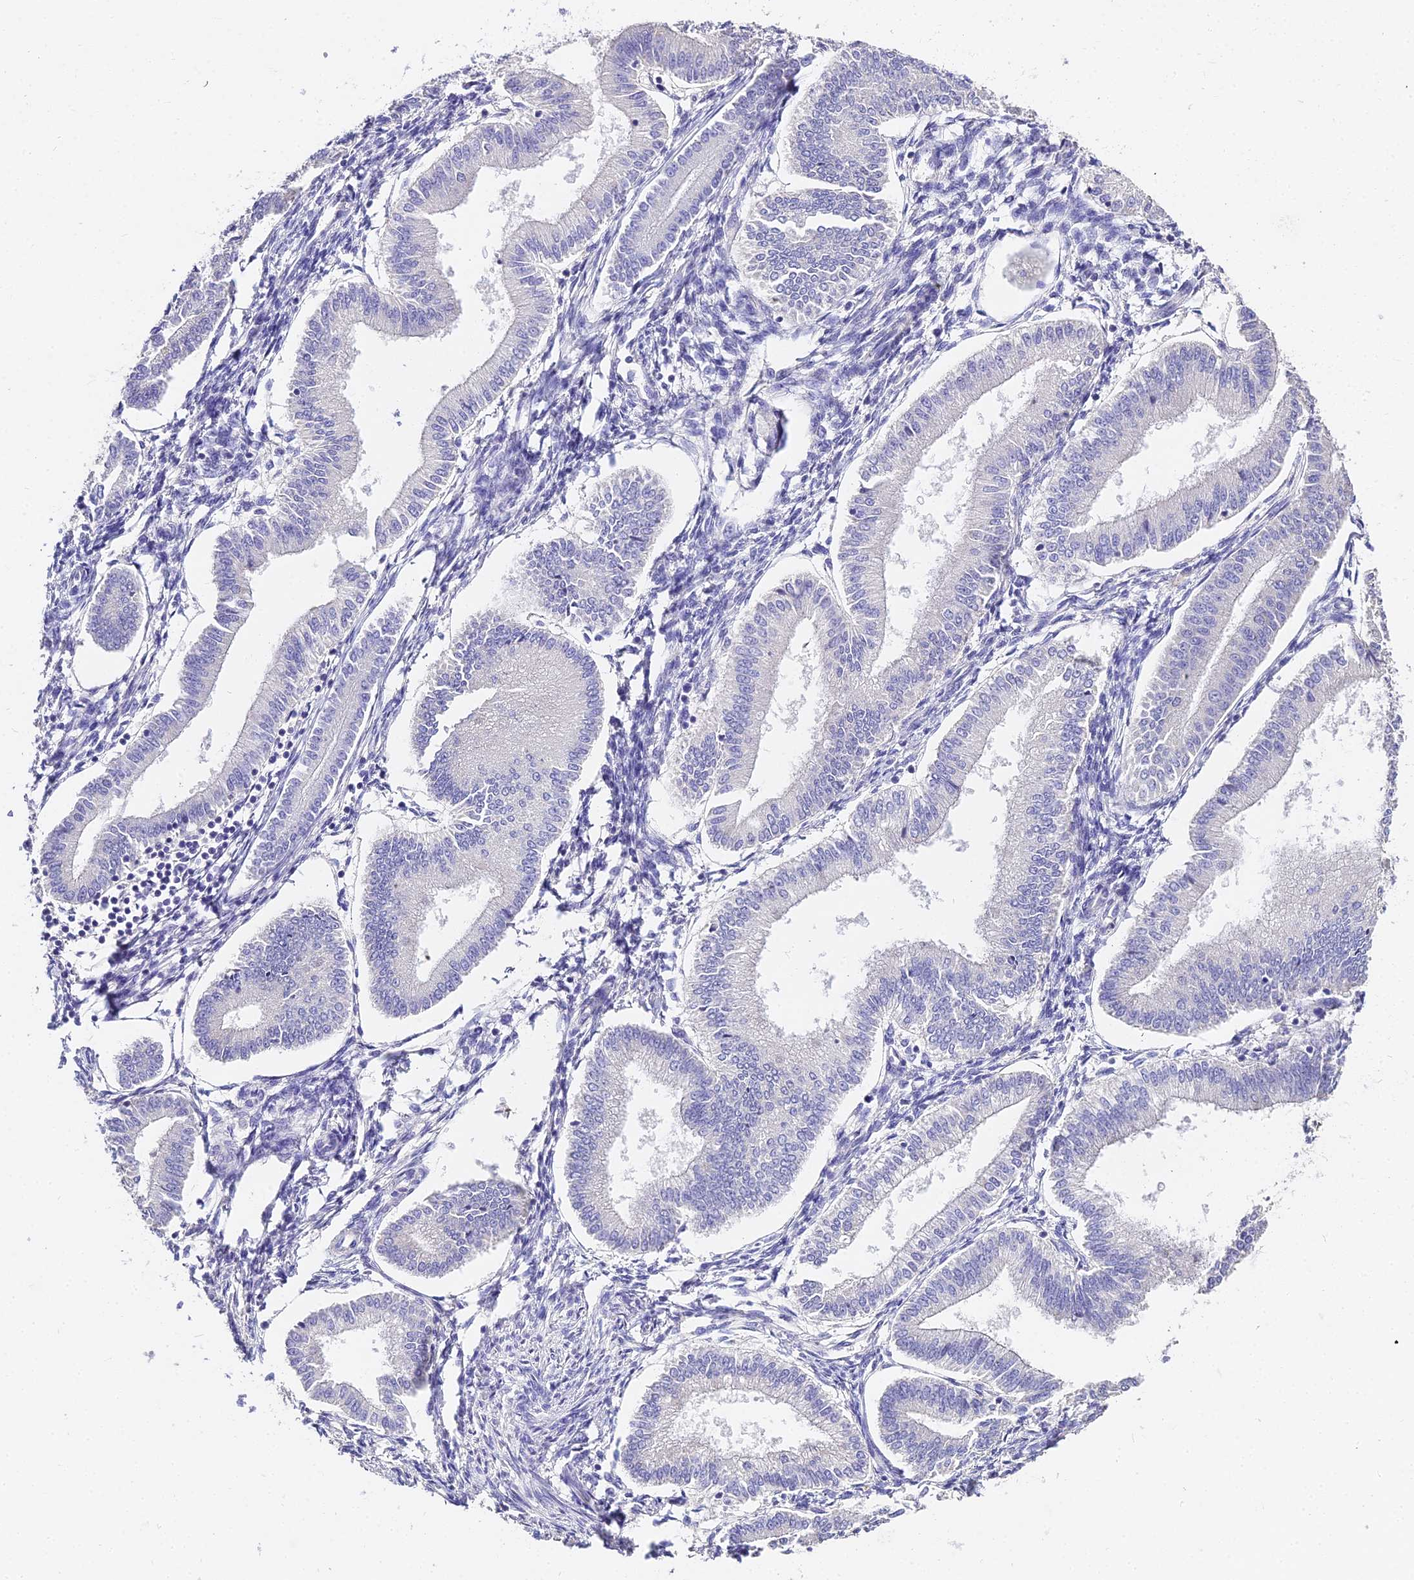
{"staining": {"intensity": "negative", "quantity": "none", "location": "none"}, "tissue": "endometrium", "cell_type": "Cells in endometrial stroma", "image_type": "normal", "snomed": [{"axis": "morphology", "description": "Normal tissue, NOS"}, {"axis": "topography", "description": "Endometrium"}], "caption": "IHC of unremarkable human endometrium reveals no positivity in cells in endometrial stroma. (Brightfield microscopy of DAB IHC at high magnification).", "gene": "GLYAT", "patient": {"sex": "female", "age": 39}}